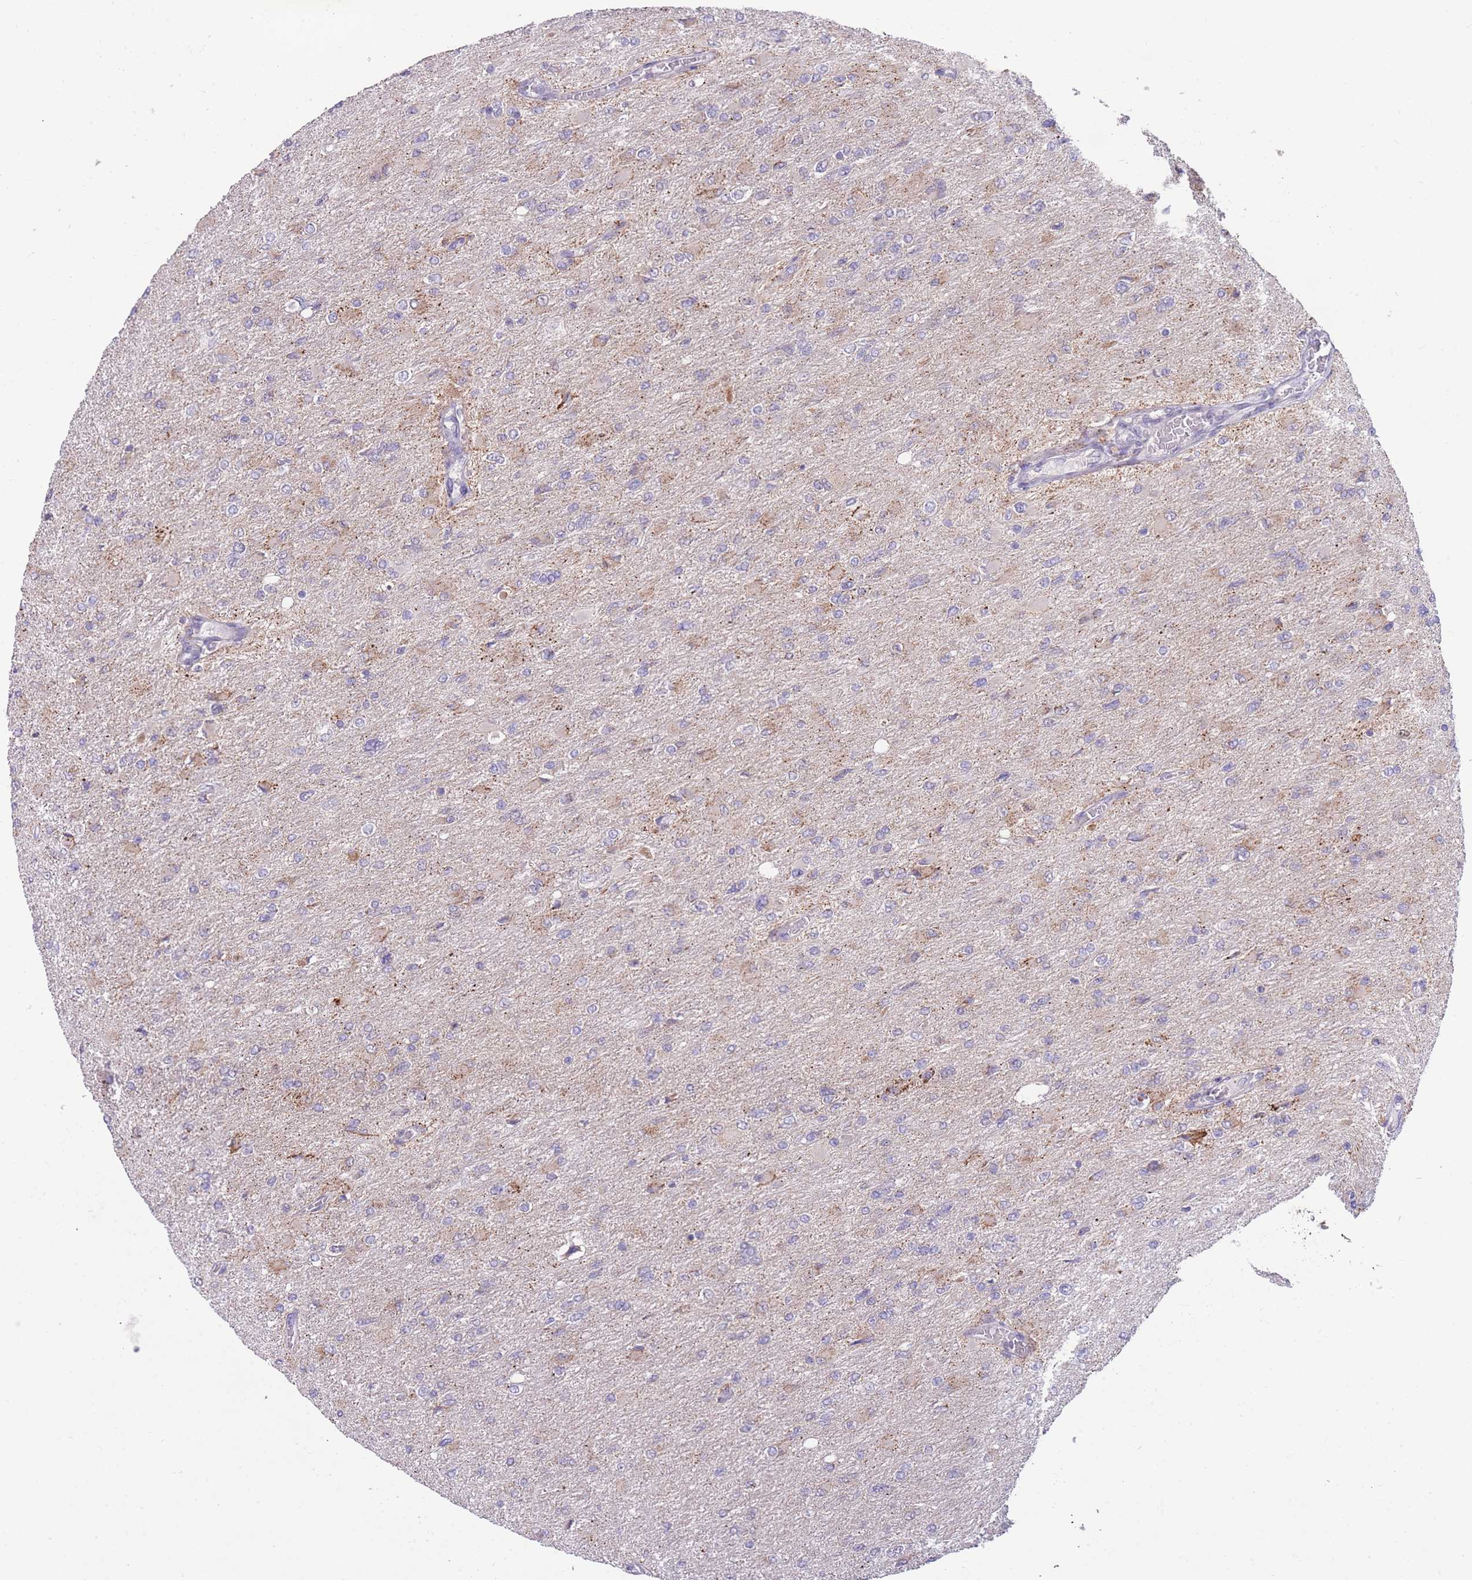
{"staining": {"intensity": "negative", "quantity": "none", "location": "none"}, "tissue": "glioma", "cell_type": "Tumor cells", "image_type": "cancer", "snomed": [{"axis": "morphology", "description": "Glioma, malignant, High grade"}, {"axis": "topography", "description": "Cerebral cortex"}], "caption": "High power microscopy image of an IHC micrograph of glioma, revealing no significant staining in tumor cells.", "gene": "MCIDAS", "patient": {"sex": "female", "age": 36}}